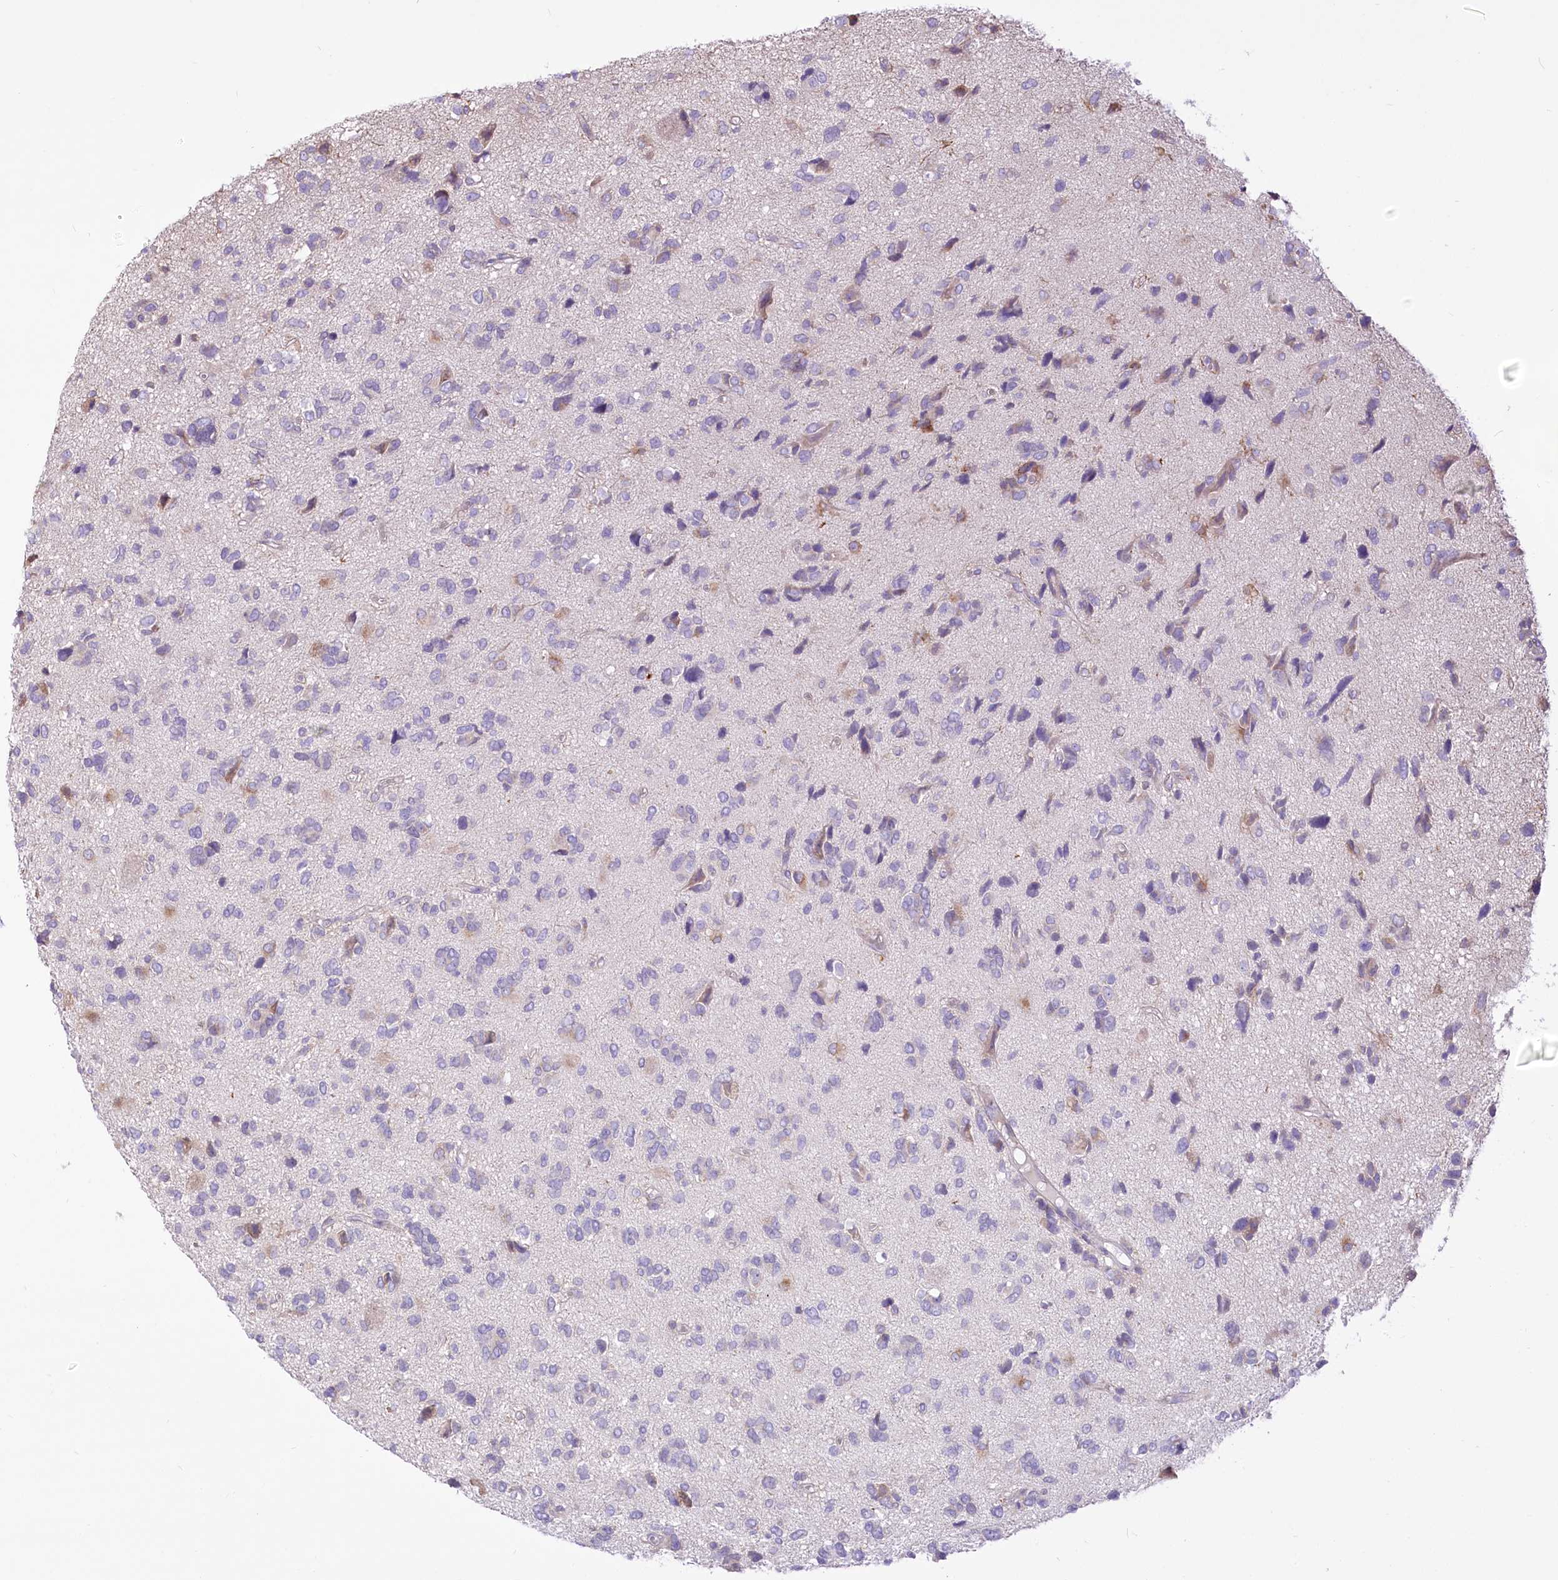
{"staining": {"intensity": "negative", "quantity": "none", "location": "none"}, "tissue": "glioma", "cell_type": "Tumor cells", "image_type": "cancer", "snomed": [{"axis": "morphology", "description": "Glioma, malignant, High grade"}, {"axis": "topography", "description": "Brain"}], "caption": "Immunohistochemical staining of malignant high-grade glioma shows no significant staining in tumor cells.", "gene": "STT3B", "patient": {"sex": "female", "age": 59}}